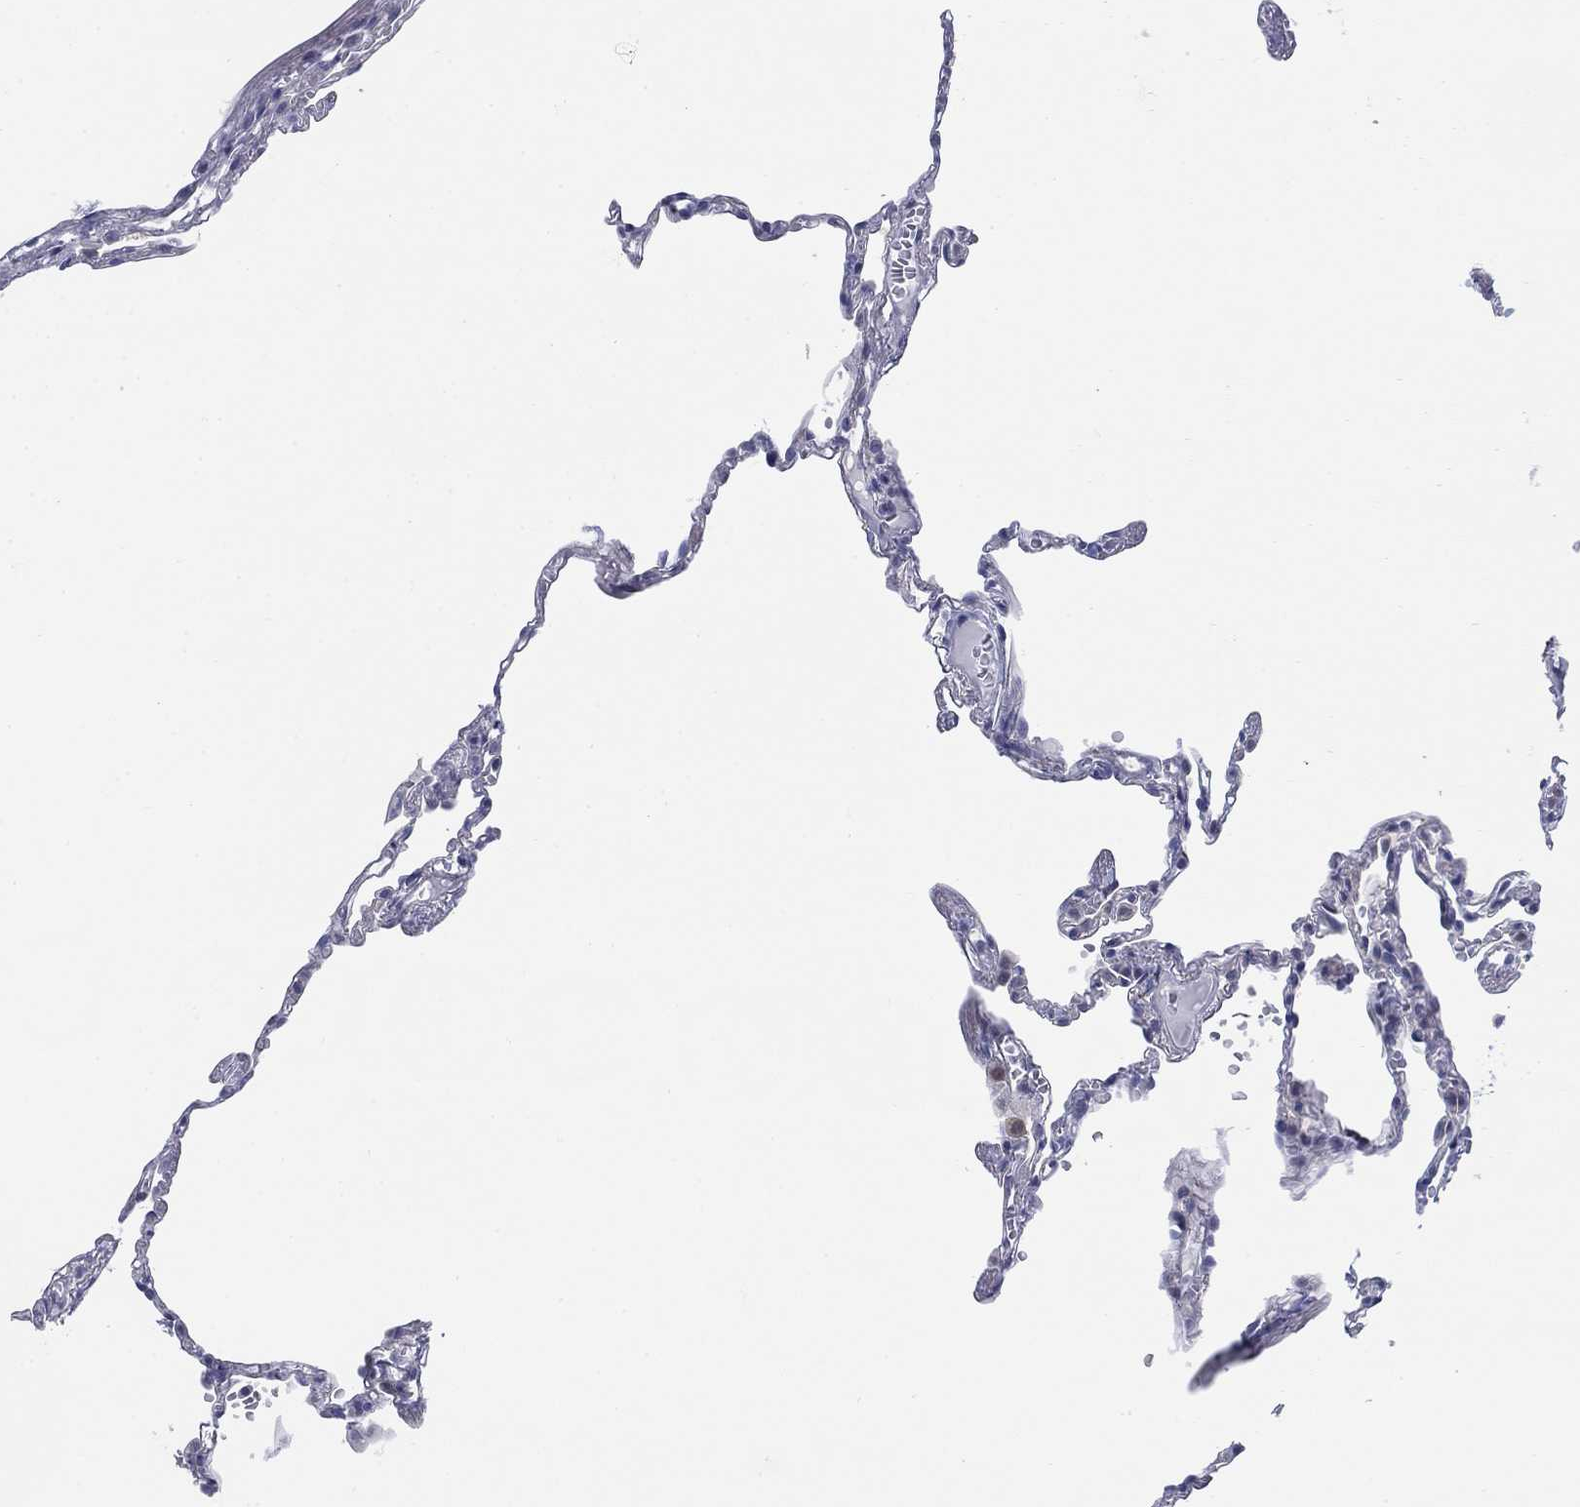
{"staining": {"intensity": "negative", "quantity": "none", "location": "none"}, "tissue": "lung", "cell_type": "Alveolar cells", "image_type": "normal", "snomed": [{"axis": "morphology", "description": "Normal tissue, NOS"}, {"axis": "topography", "description": "Lung"}], "caption": "Normal lung was stained to show a protein in brown. There is no significant positivity in alveolar cells.", "gene": "MYO3A", "patient": {"sex": "male", "age": 78}}